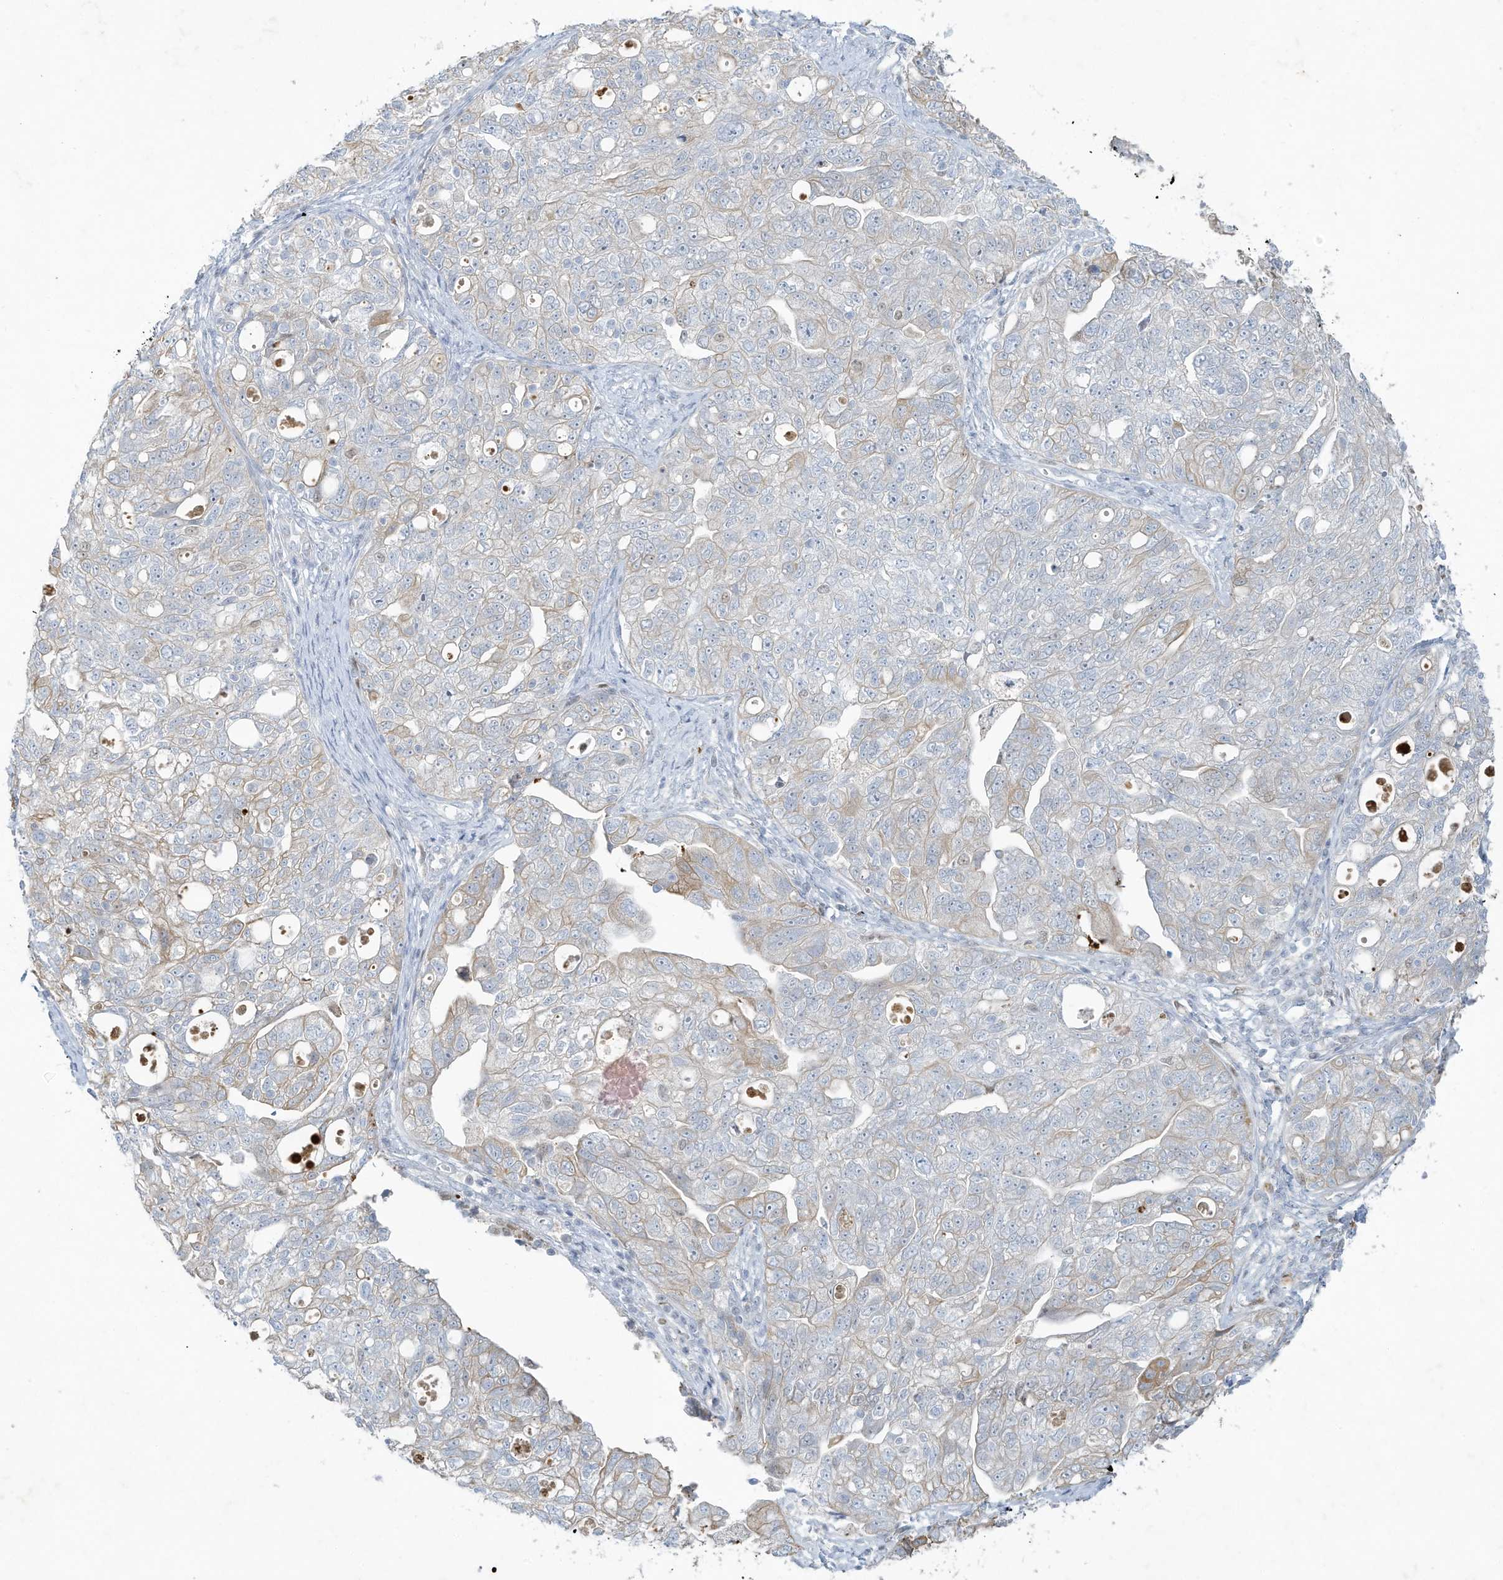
{"staining": {"intensity": "weak", "quantity": "25%-75%", "location": "cytoplasmic/membranous"}, "tissue": "ovarian cancer", "cell_type": "Tumor cells", "image_type": "cancer", "snomed": [{"axis": "morphology", "description": "Carcinoma, NOS"}, {"axis": "morphology", "description": "Cystadenocarcinoma, serous, NOS"}, {"axis": "topography", "description": "Ovary"}], "caption": "Protein staining reveals weak cytoplasmic/membranous staining in approximately 25%-75% of tumor cells in ovarian cancer.", "gene": "TUBE1", "patient": {"sex": "female", "age": 69}}